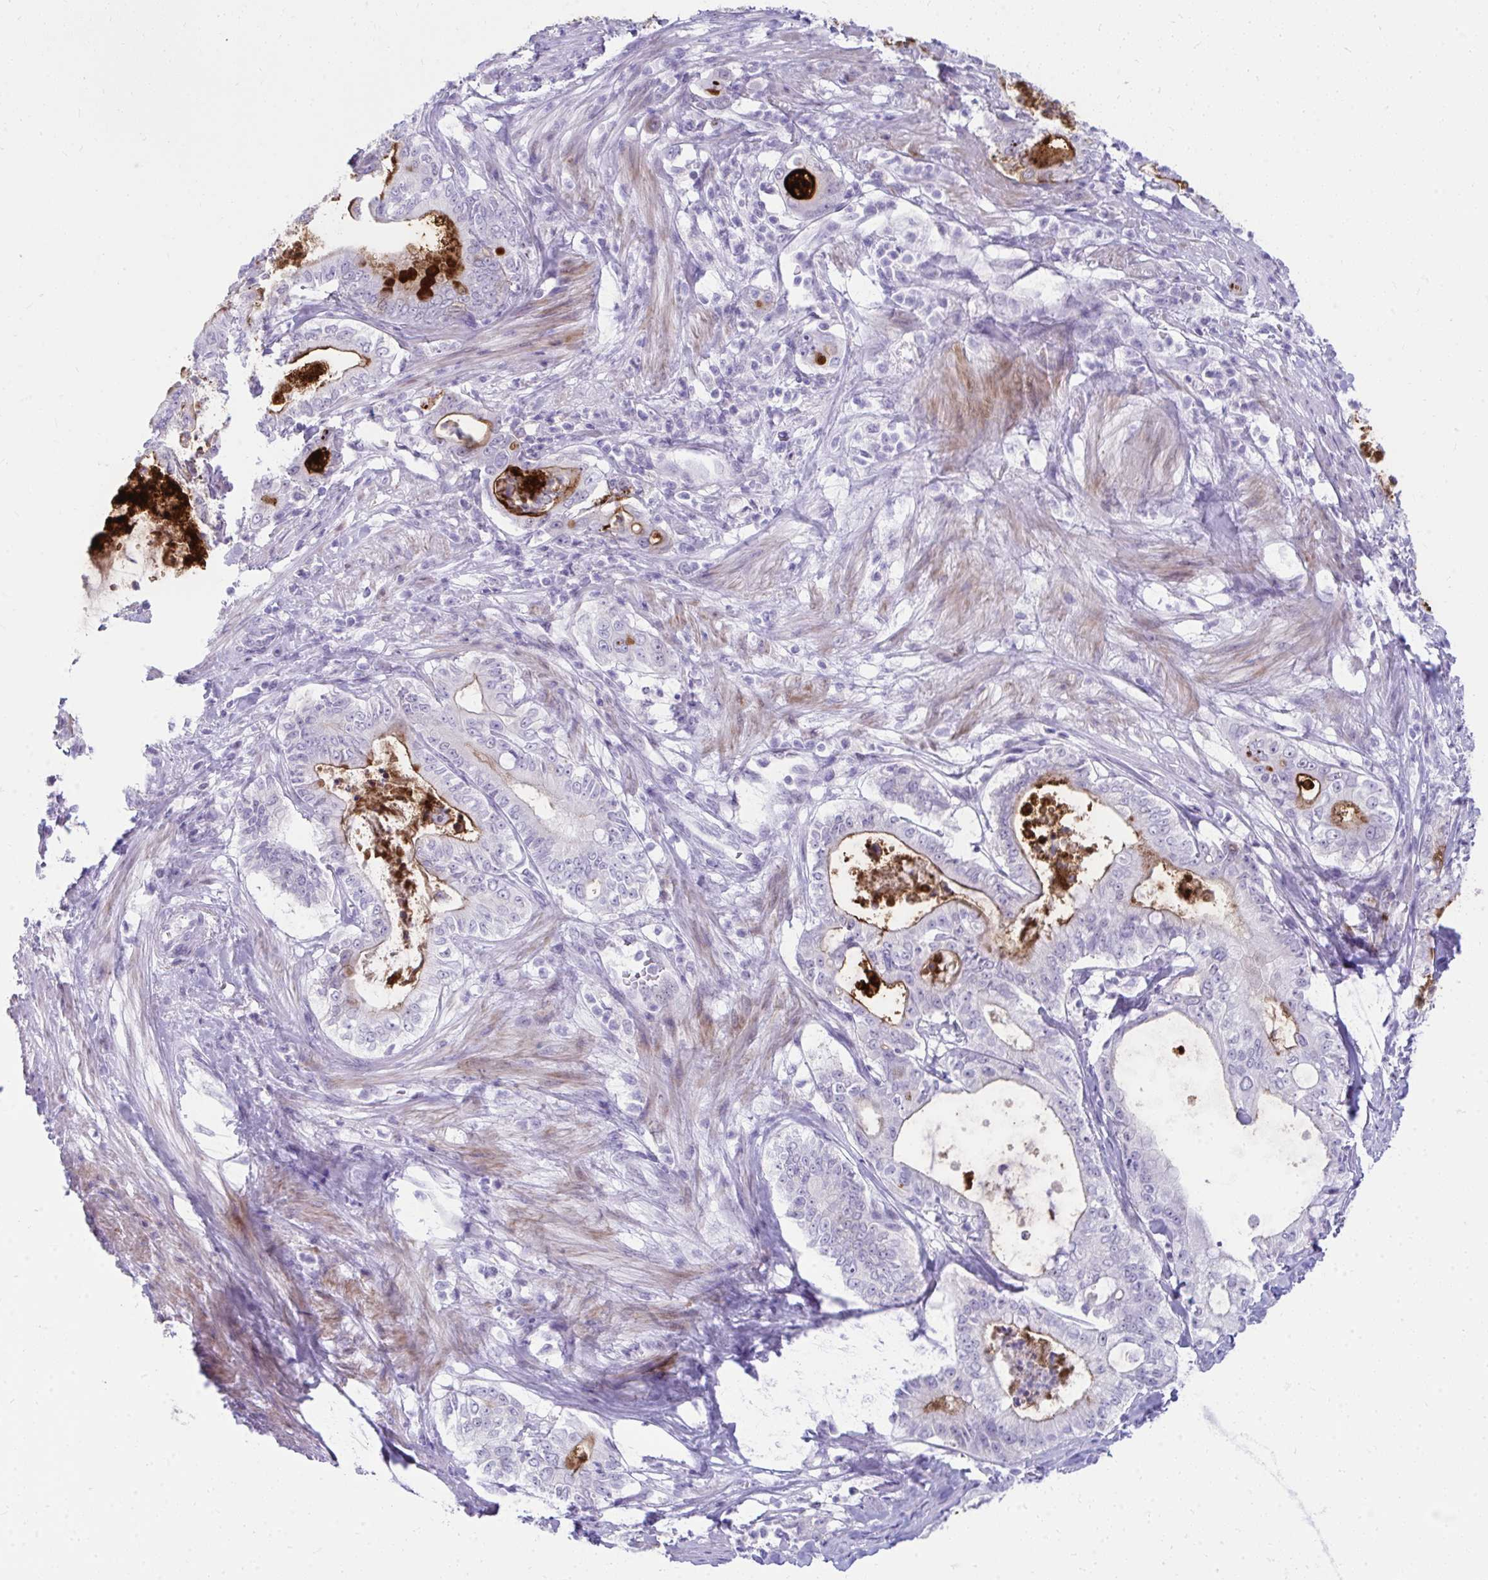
{"staining": {"intensity": "strong", "quantity": "<25%", "location": "cytoplasmic/membranous"}, "tissue": "pancreatic cancer", "cell_type": "Tumor cells", "image_type": "cancer", "snomed": [{"axis": "morphology", "description": "Adenocarcinoma, NOS"}, {"axis": "topography", "description": "Pancreas"}], "caption": "High-magnification brightfield microscopy of pancreatic cancer (adenocarcinoma) stained with DAB (3,3'-diaminobenzidine) (brown) and counterstained with hematoxylin (blue). tumor cells exhibit strong cytoplasmic/membranous expression is present in about<25% of cells.", "gene": "OR5F1", "patient": {"sex": "male", "age": 71}}